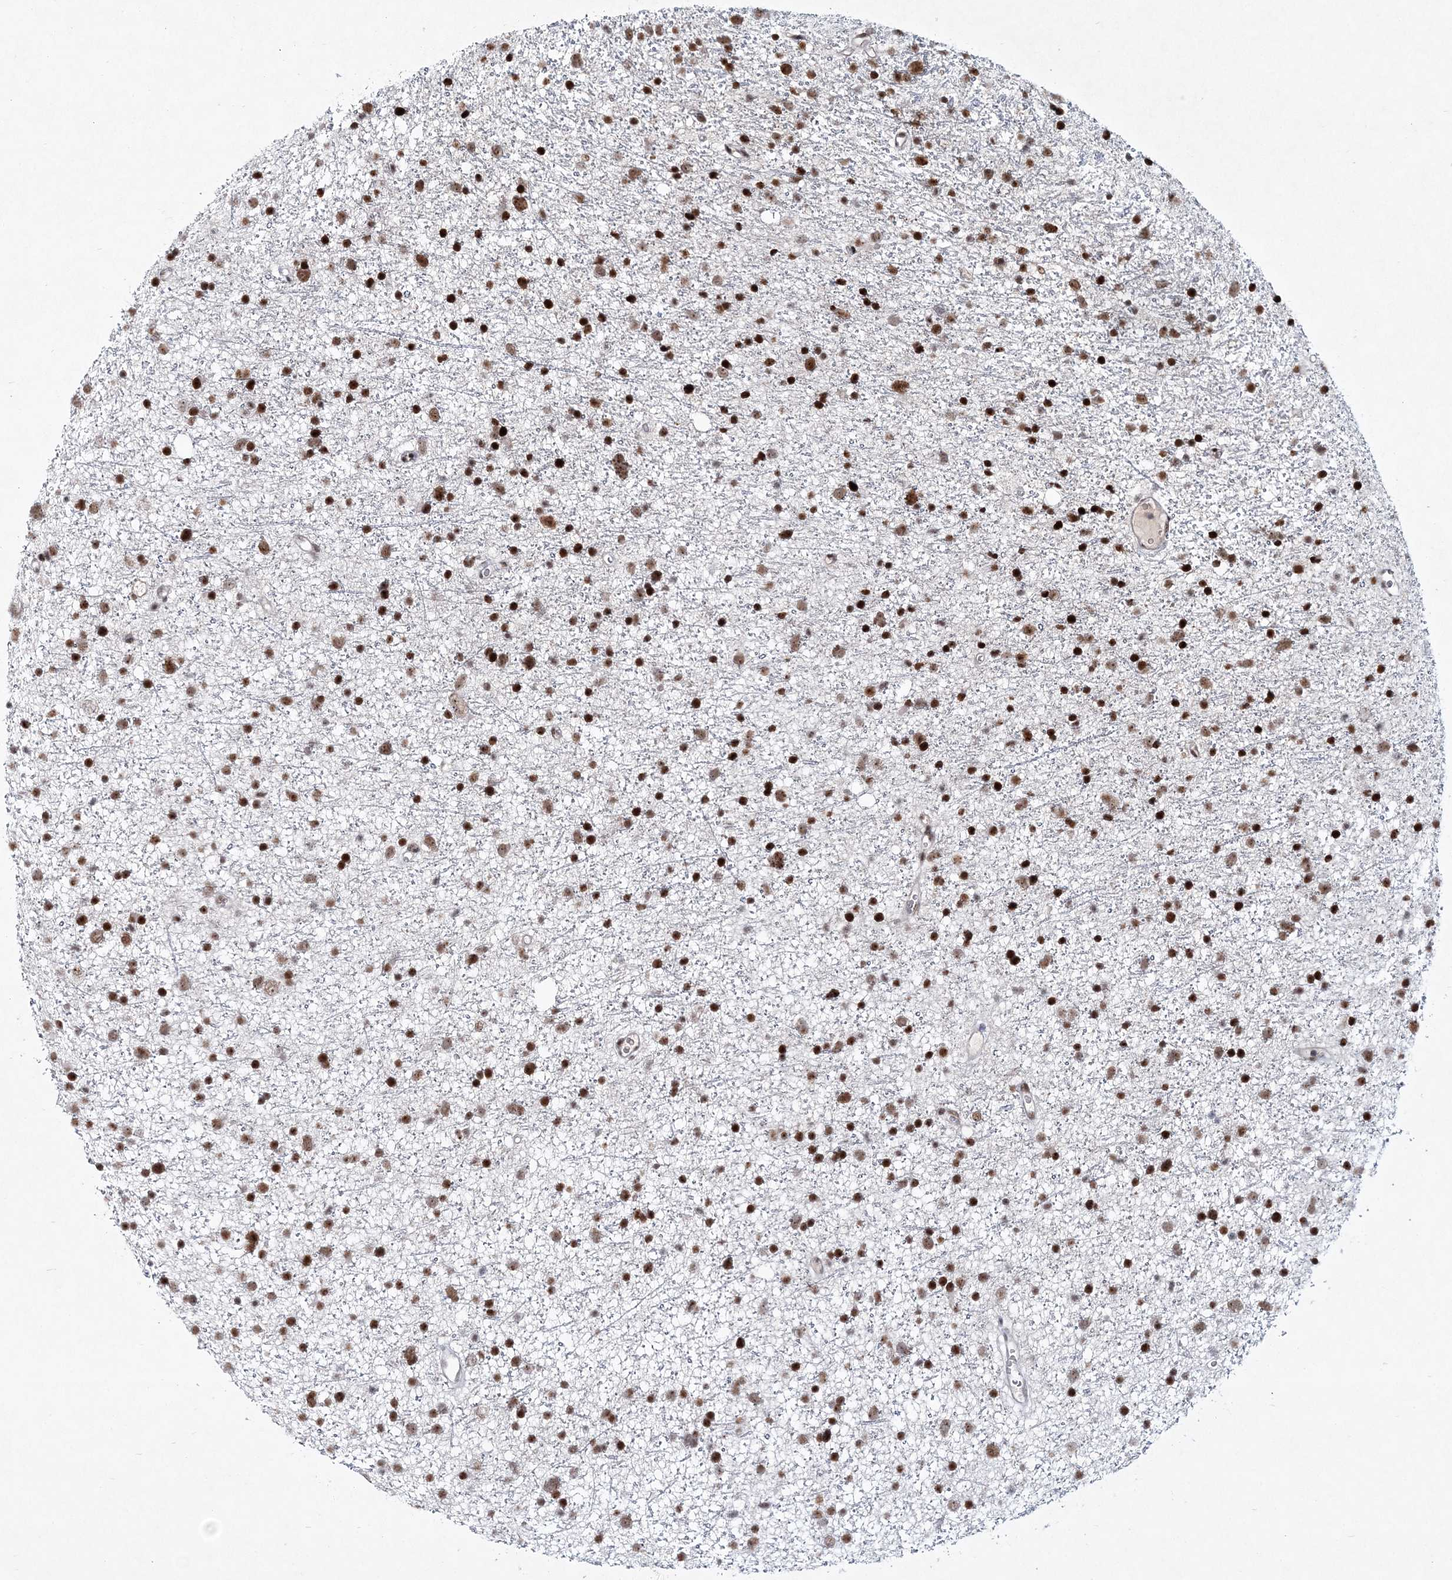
{"staining": {"intensity": "strong", "quantity": ">75%", "location": "nuclear"}, "tissue": "glioma", "cell_type": "Tumor cells", "image_type": "cancer", "snomed": [{"axis": "morphology", "description": "Glioma, malignant, Low grade"}, {"axis": "topography", "description": "Cerebral cortex"}], "caption": "Glioma stained with a brown dye exhibits strong nuclear positive staining in about >75% of tumor cells.", "gene": "LRRFIP2", "patient": {"sex": "female", "age": 39}}